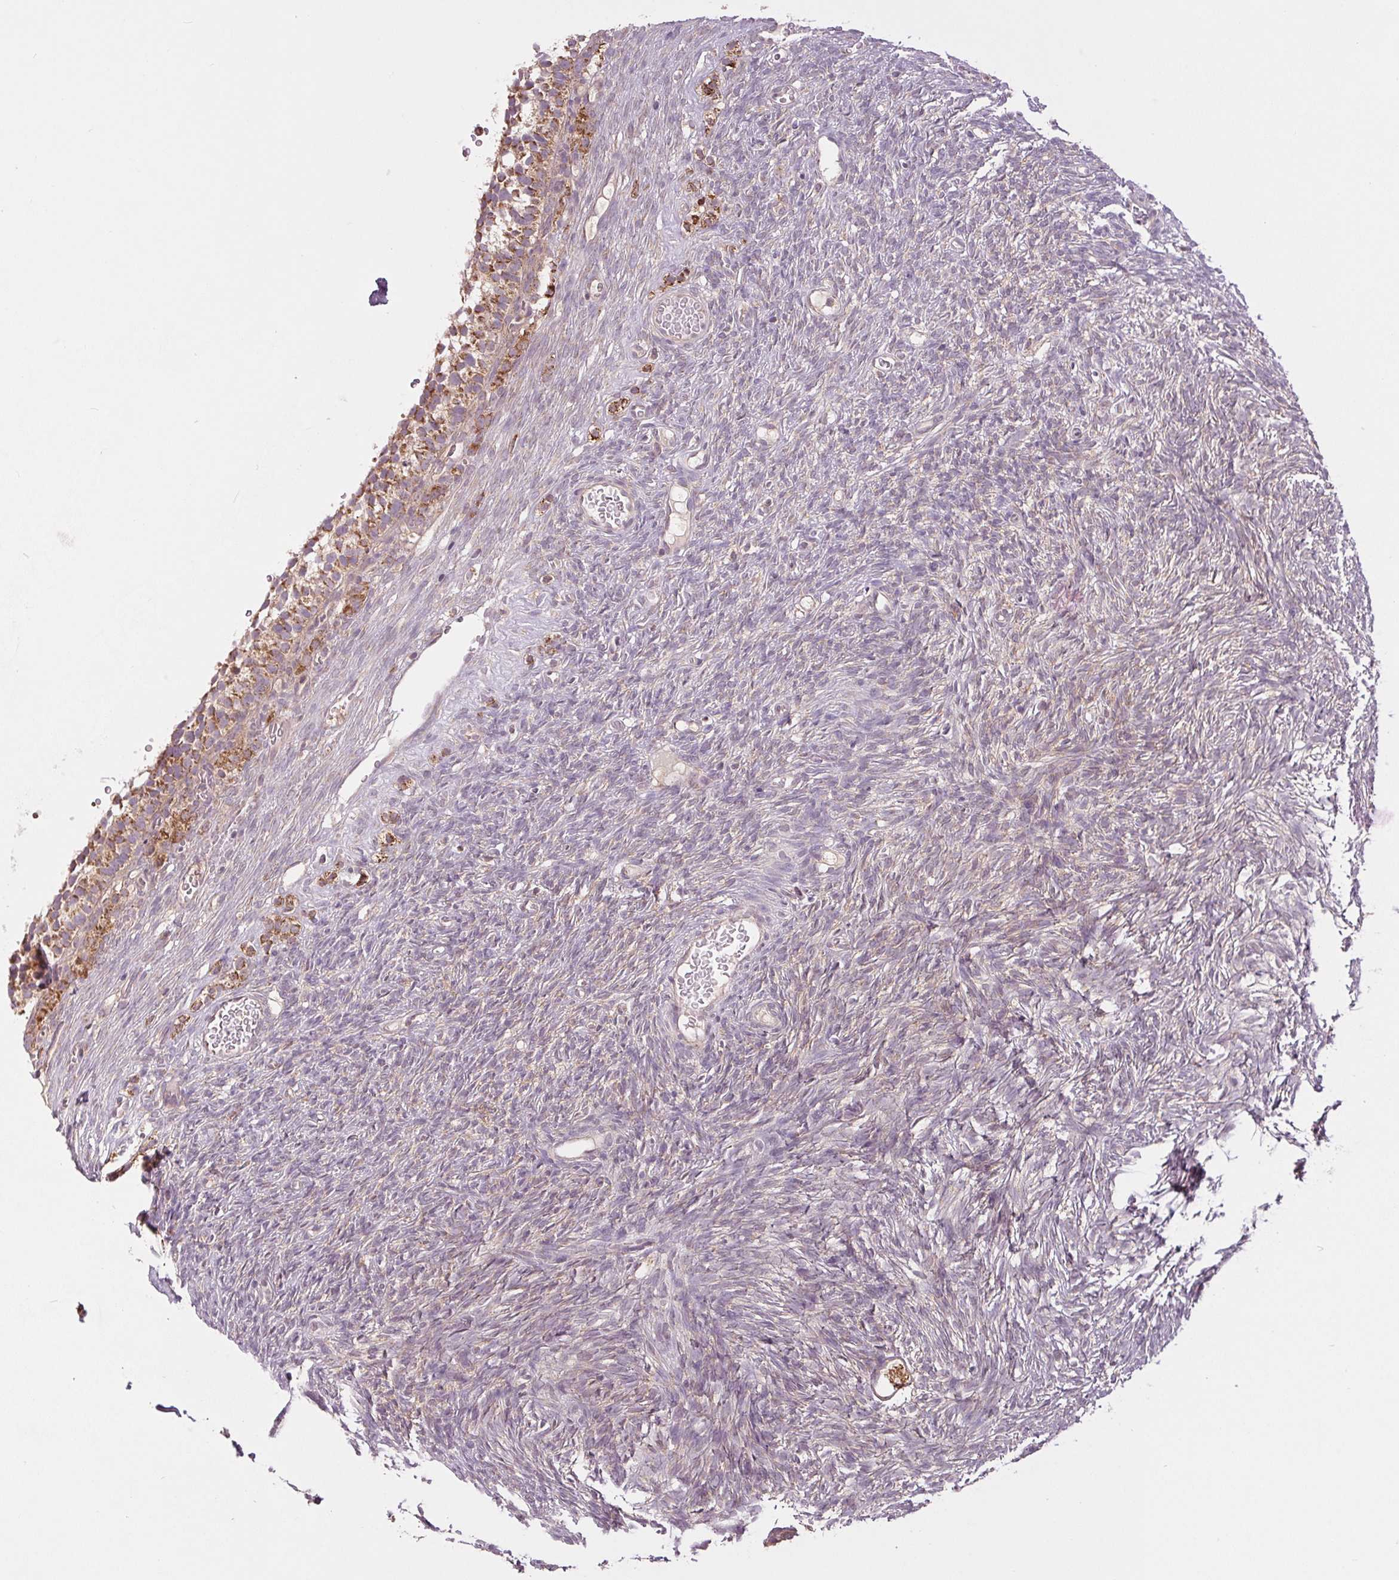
{"staining": {"intensity": "weak", "quantity": "25%-75%", "location": "cytoplasmic/membranous"}, "tissue": "ovary", "cell_type": "Ovarian stroma cells", "image_type": "normal", "snomed": [{"axis": "morphology", "description": "Normal tissue, NOS"}, {"axis": "topography", "description": "Ovary"}], "caption": "Immunohistochemical staining of benign human ovary exhibits weak cytoplasmic/membranous protein expression in approximately 25%-75% of ovarian stroma cells.", "gene": "MAP3K5", "patient": {"sex": "female", "age": 34}}